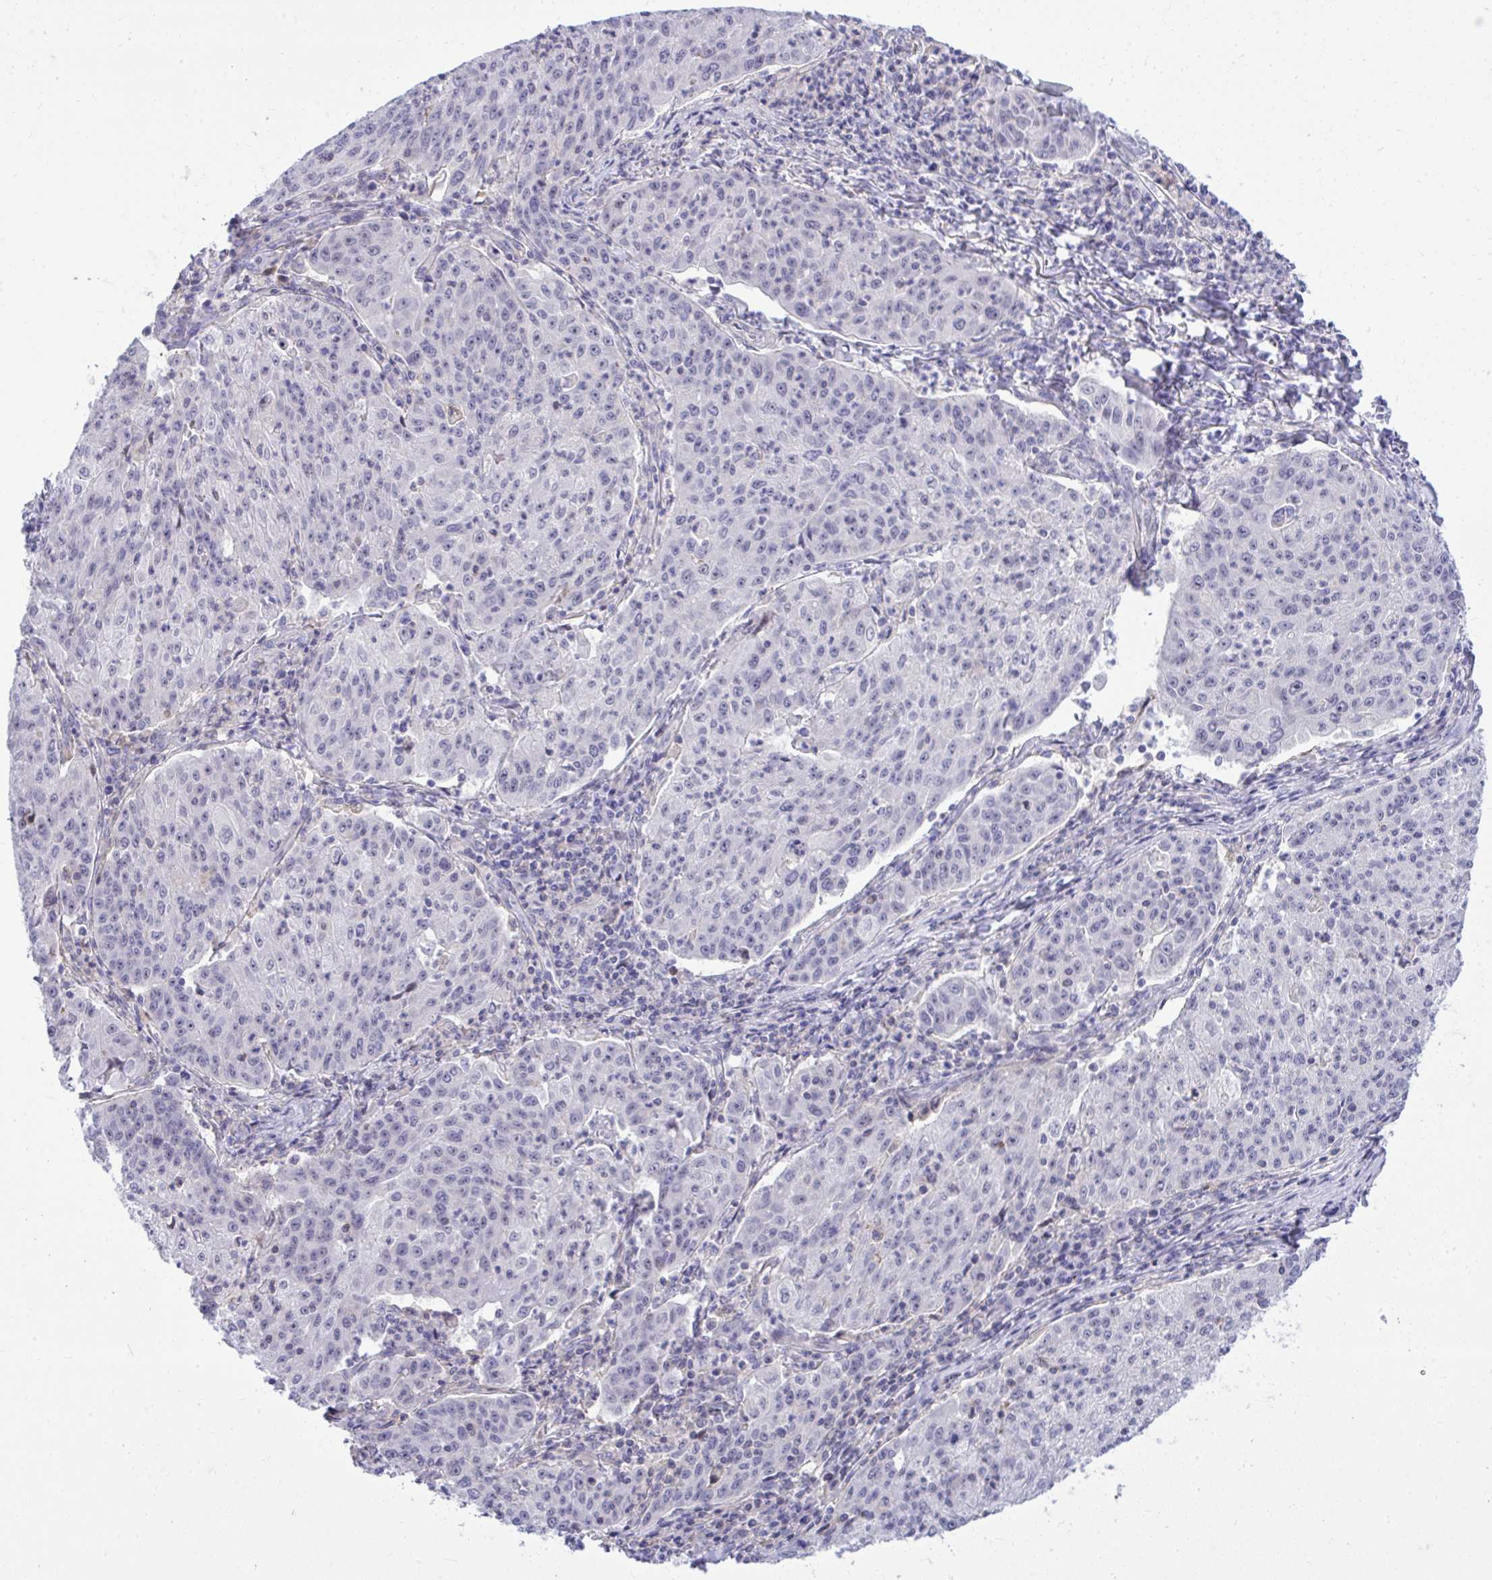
{"staining": {"intensity": "negative", "quantity": "none", "location": "none"}, "tissue": "lung cancer", "cell_type": "Tumor cells", "image_type": "cancer", "snomed": [{"axis": "morphology", "description": "Squamous cell carcinoma, NOS"}, {"axis": "morphology", "description": "Squamous cell carcinoma, metastatic, NOS"}, {"axis": "topography", "description": "Bronchus"}, {"axis": "topography", "description": "Lung"}], "caption": "A micrograph of human squamous cell carcinoma (lung) is negative for staining in tumor cells.", "gene": "GRK4", "patient": {"sex": "male", "age": 62}}